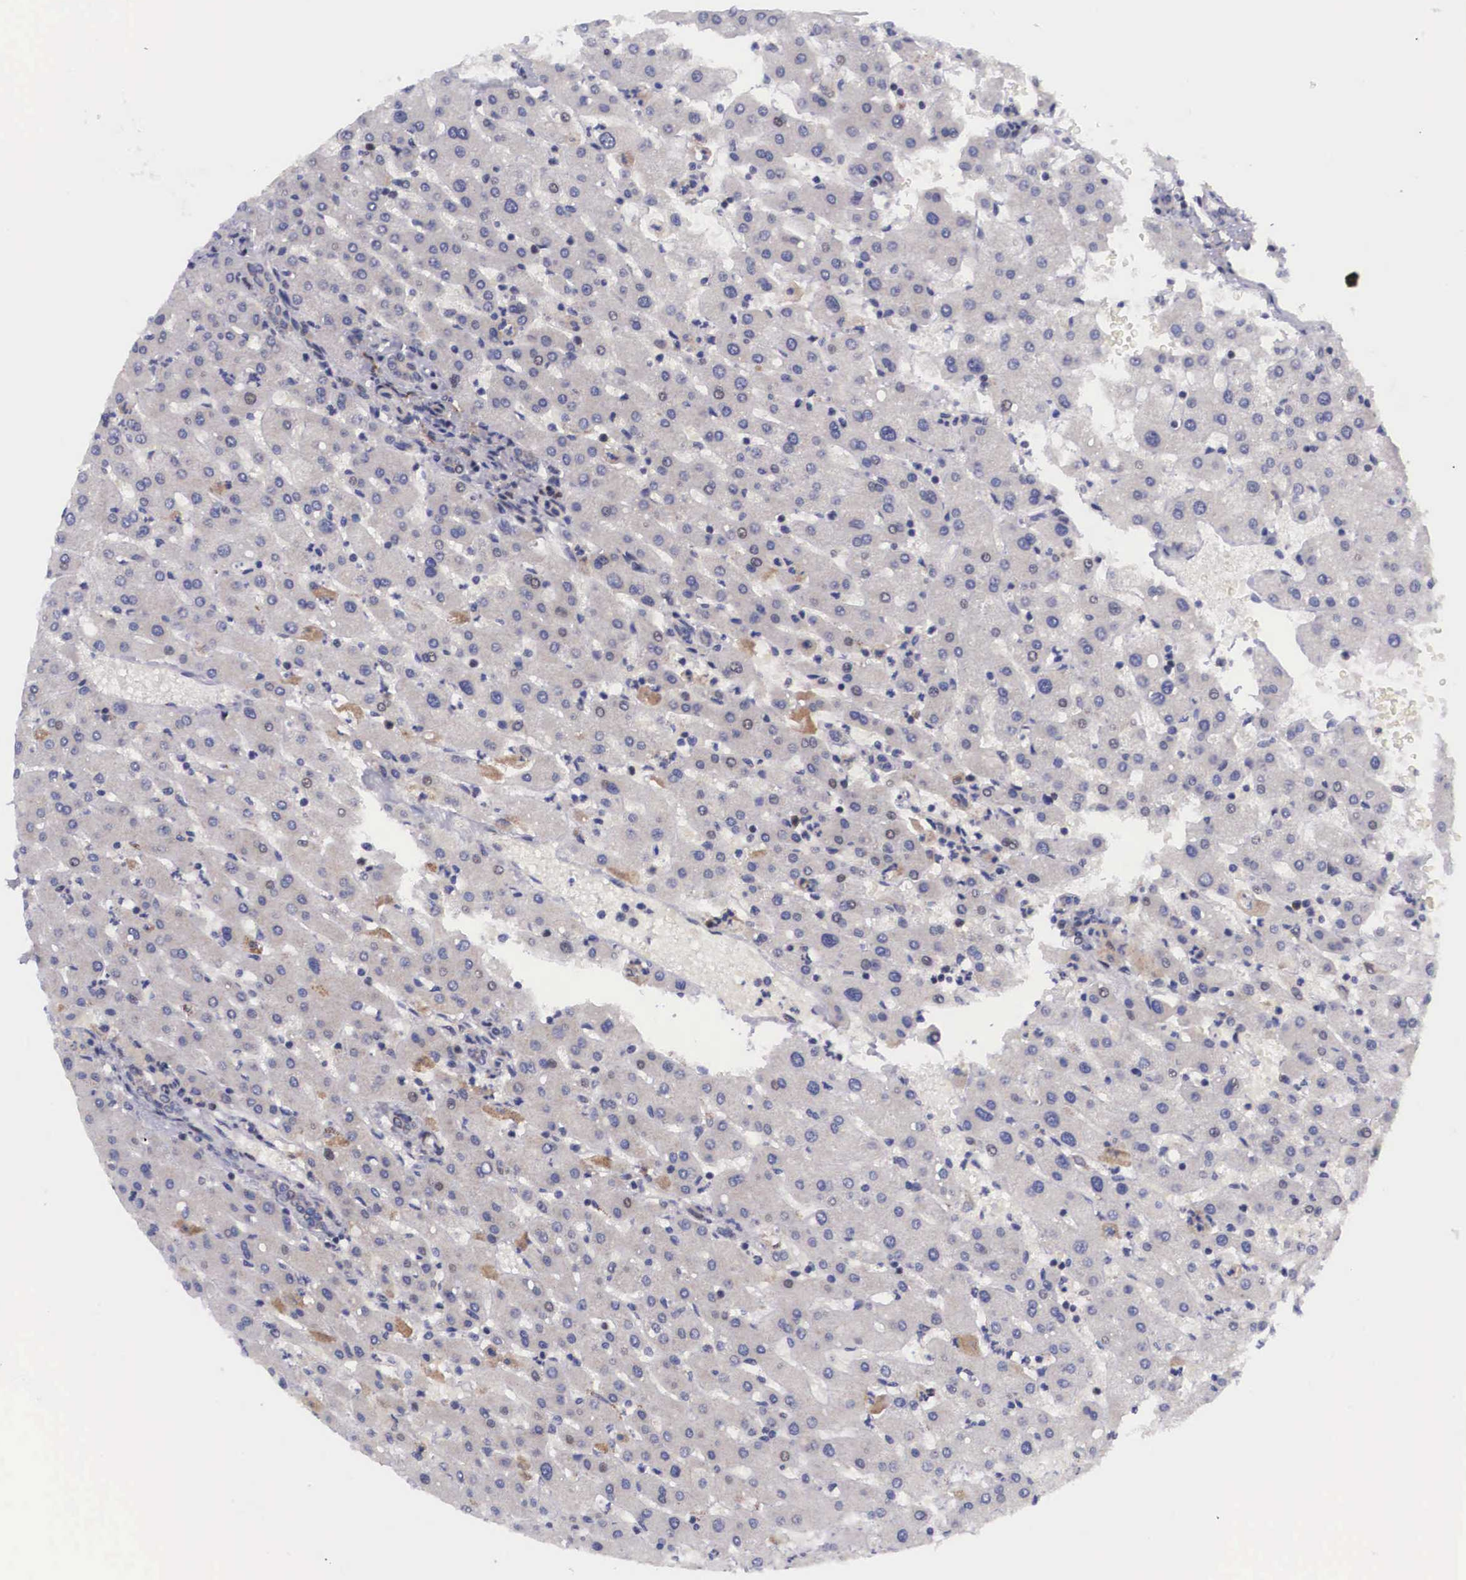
{"staining": {"intensity": "weak", "quantity": "<25%", "location": "cytoplasmic/membranous,nuclear"}, "tissue": "liver", "cell_type": "Cholangiocytes", "image_type": "normal", "snomed": [{"axis": "morphology", "description": "Normal tissue, NOS"}, {"axis": "topography", "description": "Liver"}], "caption": "Immunohistochemical staining of normal human liver demonstrates no significant staining in cholangiocytes. The staining was performed using DAB (3,3'-diaminobenzidine) to visualize the protein expression in brown, while the nuclei were stained in blue with hematoxylin (Magnification: 20x).", "gene": "EMID1", "patient": {"sex": "female", "age": 30}}